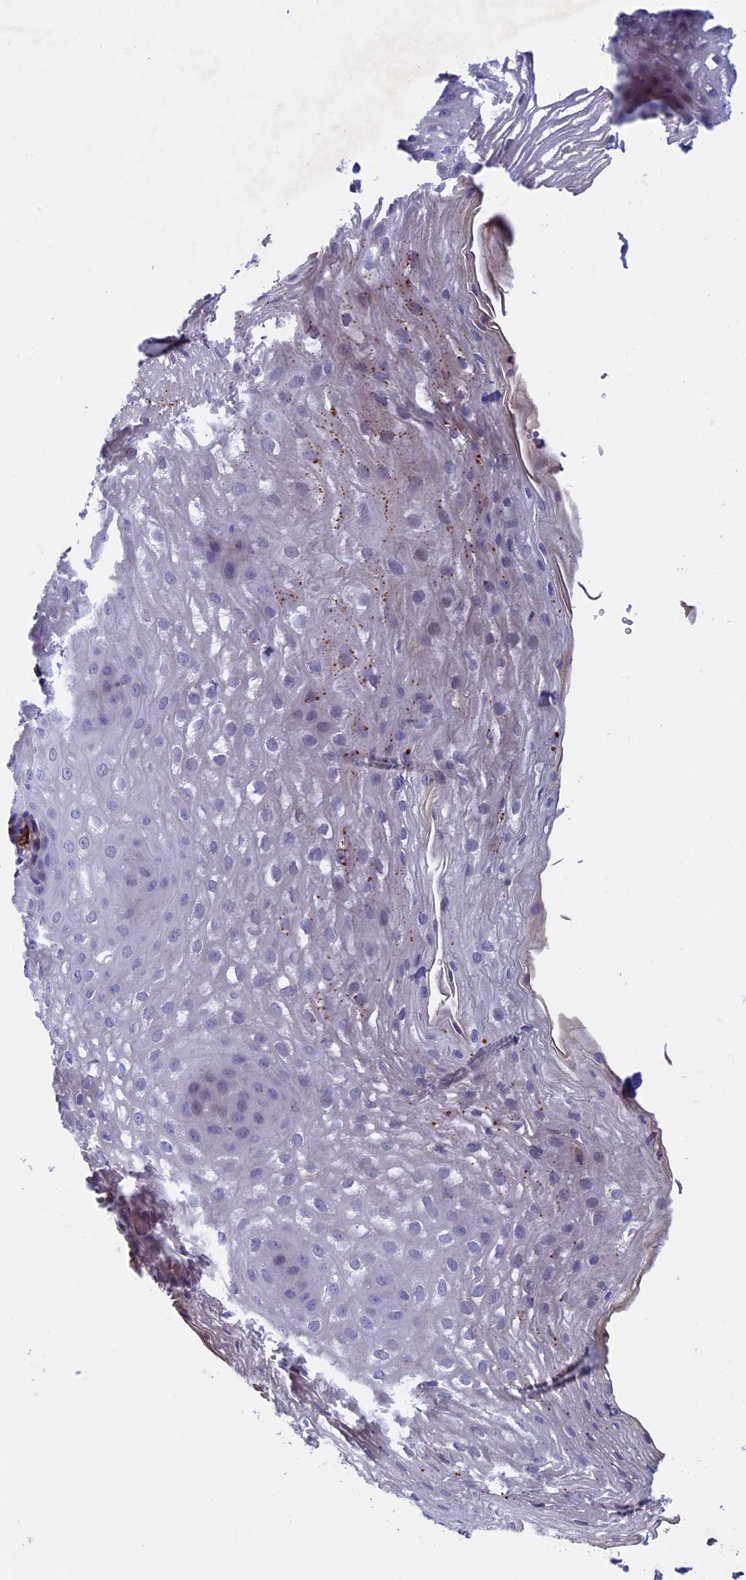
{"staining": {"intensity": "weak", "quantity": "<25%", "location": "cytoplasmic/membranous"}, "tissue": "esophagus", "cell_type": "Squamous epithelial cells", "image_type": "normal", "snomed": [{"axis": "morphology", "description": "Normal tissue, NOS"}, {"axis": "topography", "description": "Esophagus"}], "caption": "DAB (3,3'-diaminobenzidine) immunohistochemical staining of benign esophagus shows no significant staining in squamous epithelial cells.", "gene": "INSYN1", "patient": {"sex": "female", "age": 66}}